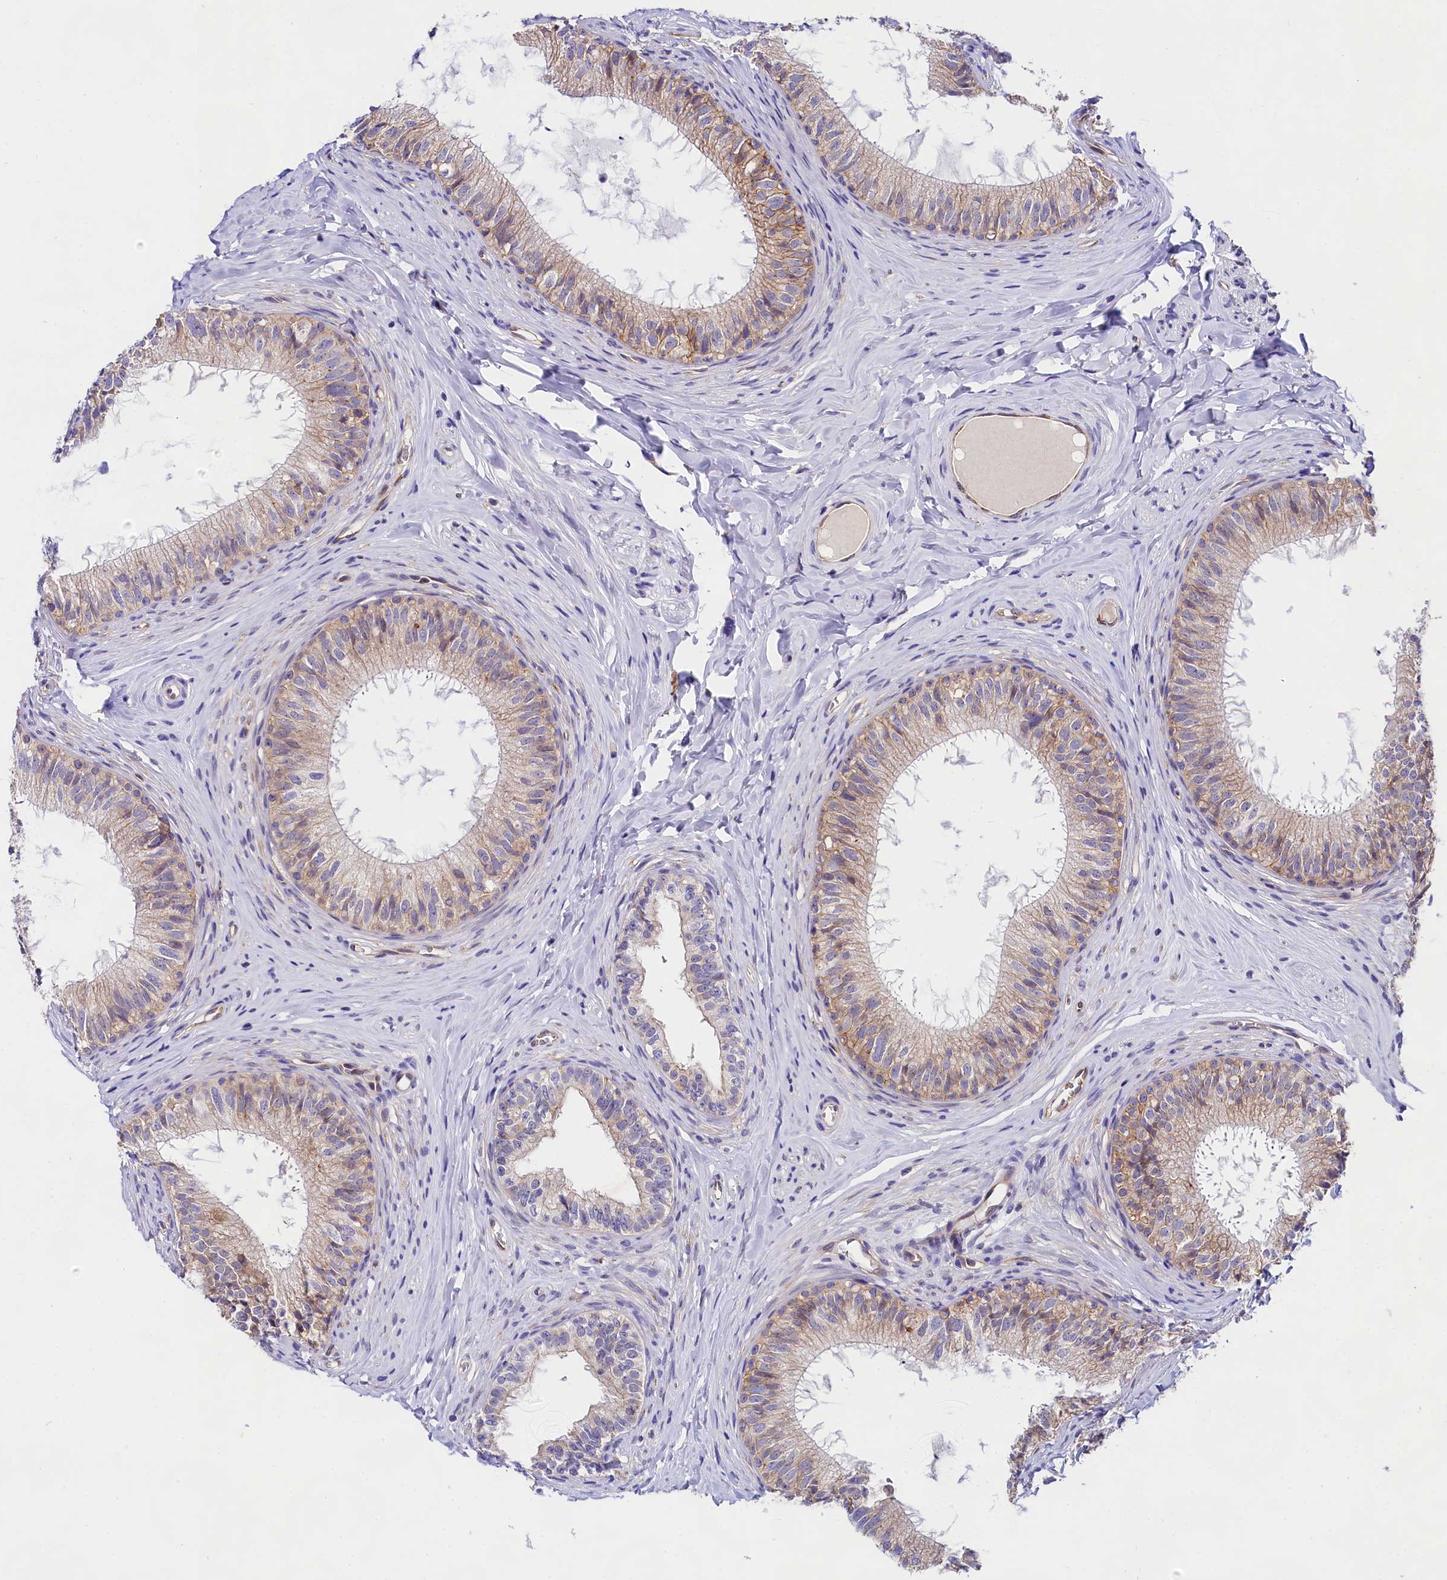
{"staining": {"intensity": "moderate", "quantity": "25%-75%", "location": "cytoplasmic/membranous"}, "tissue": "epididymis", "cell_type": "Glandular cells", "image_type": "normal", "snomed": [{"axis": "morphology", "description": "Normal tissue, NOS"}, {"axis": "topography", "description": "Epididymis"}], "caption": "Protein staining by immunohistochemistry demonstrates moderate cytoplasmic/membranous expression in about 25%-75% of glandular cells in benign epididymis. (DAB IHC, brown staining for protein, blue staining for nuclei).", "gene": "OAS3", "patient": {"sex": "male", "age": 34}}